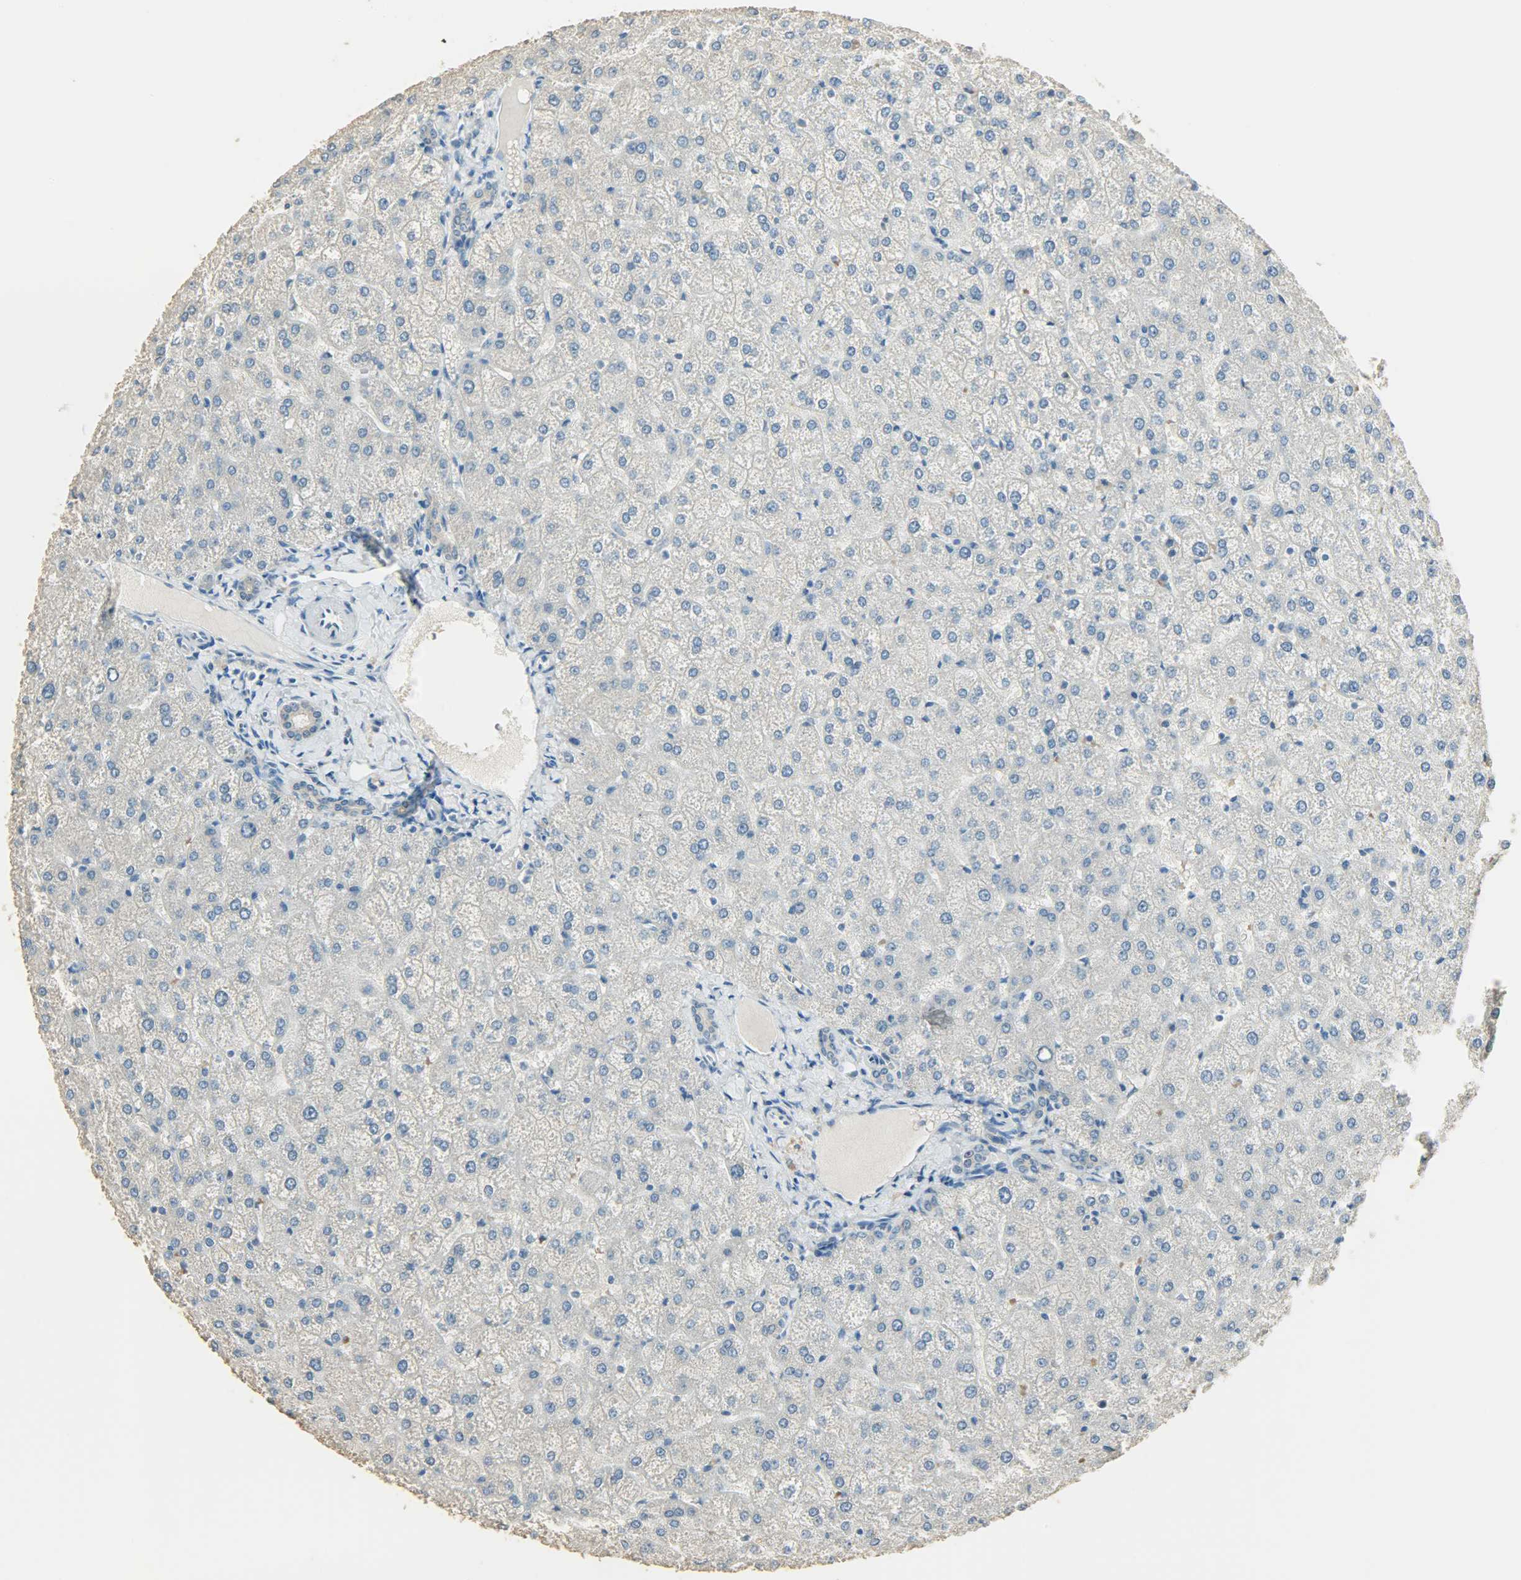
{"staining": {"intensity": "negative", "quantity": "none", "location": "none"}, "tissue": "liver", "cell_type": "Cholangiocytes", "image_type": "normal", "snomed": [{"axis": "morphology", "description": "Normal tissue, NOS"}, {"axis": "topography", "description": "Liver"}], "caption": "Immunohistochemistry (IHC) micrograph of benign liver: human liver stained with DAB reveals no significant protein positivity in cholangiocytes.", "gene": "PRMT5", "patient": {"sex": "female", "age": 32}}